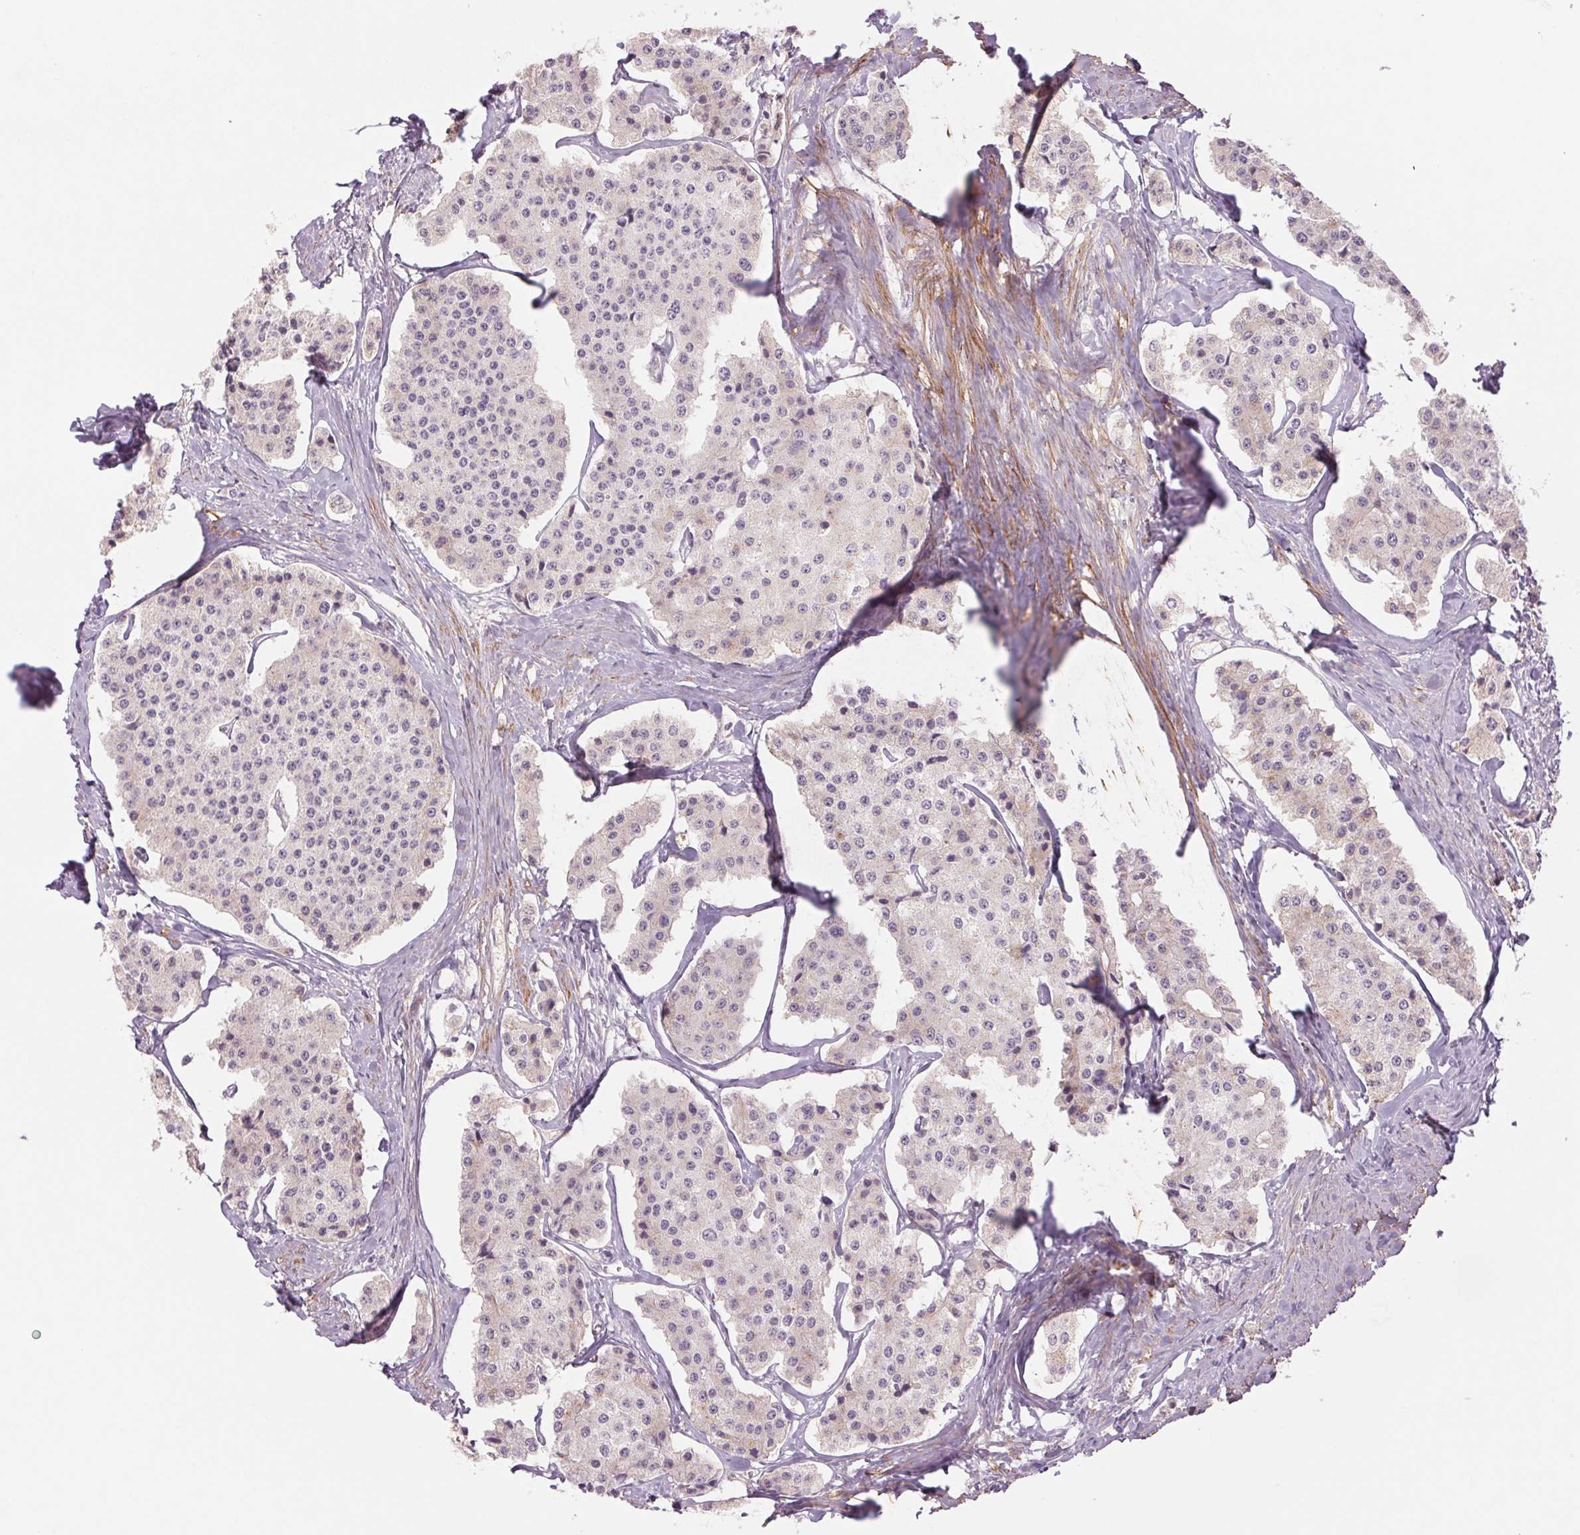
{"staining": {"intensity": "negative", "quantity": "none", "location": "none"}, "tissue": "carcinoid", "cell_type": "Tumor cells", "image_type": "cancer", "snomed": [{"axis": "morphology", "description": "Carcinoid, malignant, NOS"}, {"axis": "topography", "description": "Small intestine"}], "caption": "A photomicrograph of human carcinoid (malignant) is negative for staining in tumor cells. (DAB immunohistochemistry (IHC) with hematoxylin counter stain).", "gene": "PPIA", "patient": {"sex": "female", "age": 65}}